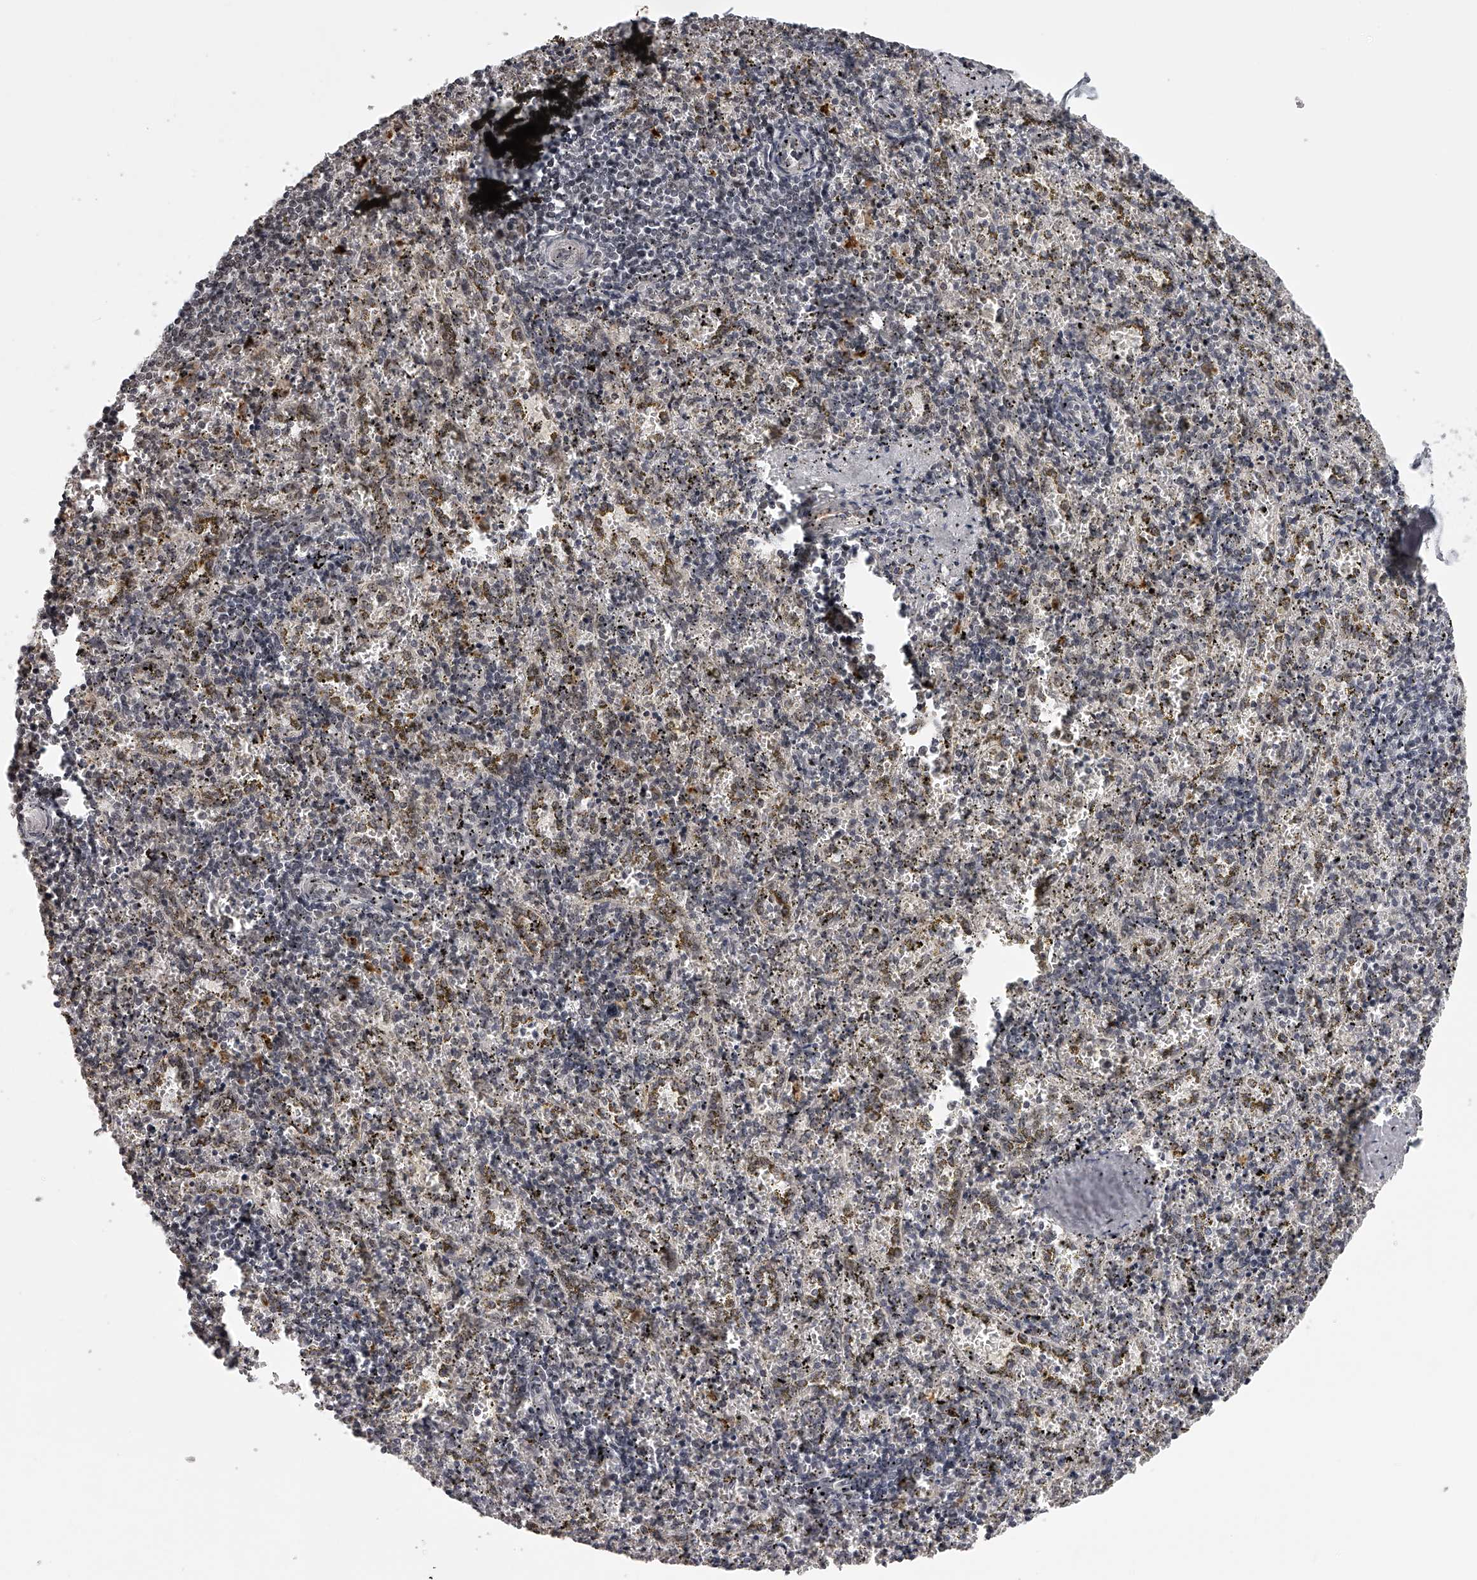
{"staining": {"intensity": "weak", "quantity": "<25%", "location": "cytoplasmic/membranous"}, "tissue": "spleen", "cell_type": "Cells in red pulp", "image_type": "normal", "snomed": [{"axis": "morphology", "description": "Normal tissue, NOS"}, {"axis": "topography", "description": "Spleen"}], "caption": "Immunohistochemistry (IHC) of normal spleen exhibits no positivity in cells in red pulp. Brightfield microscopy of immunohistochemistry stained with DAB (brown) and hematoxylin (blue), captured at high magnification.", "gene": "ODF2L", "patient": {"sex": "male", "age": 11}}